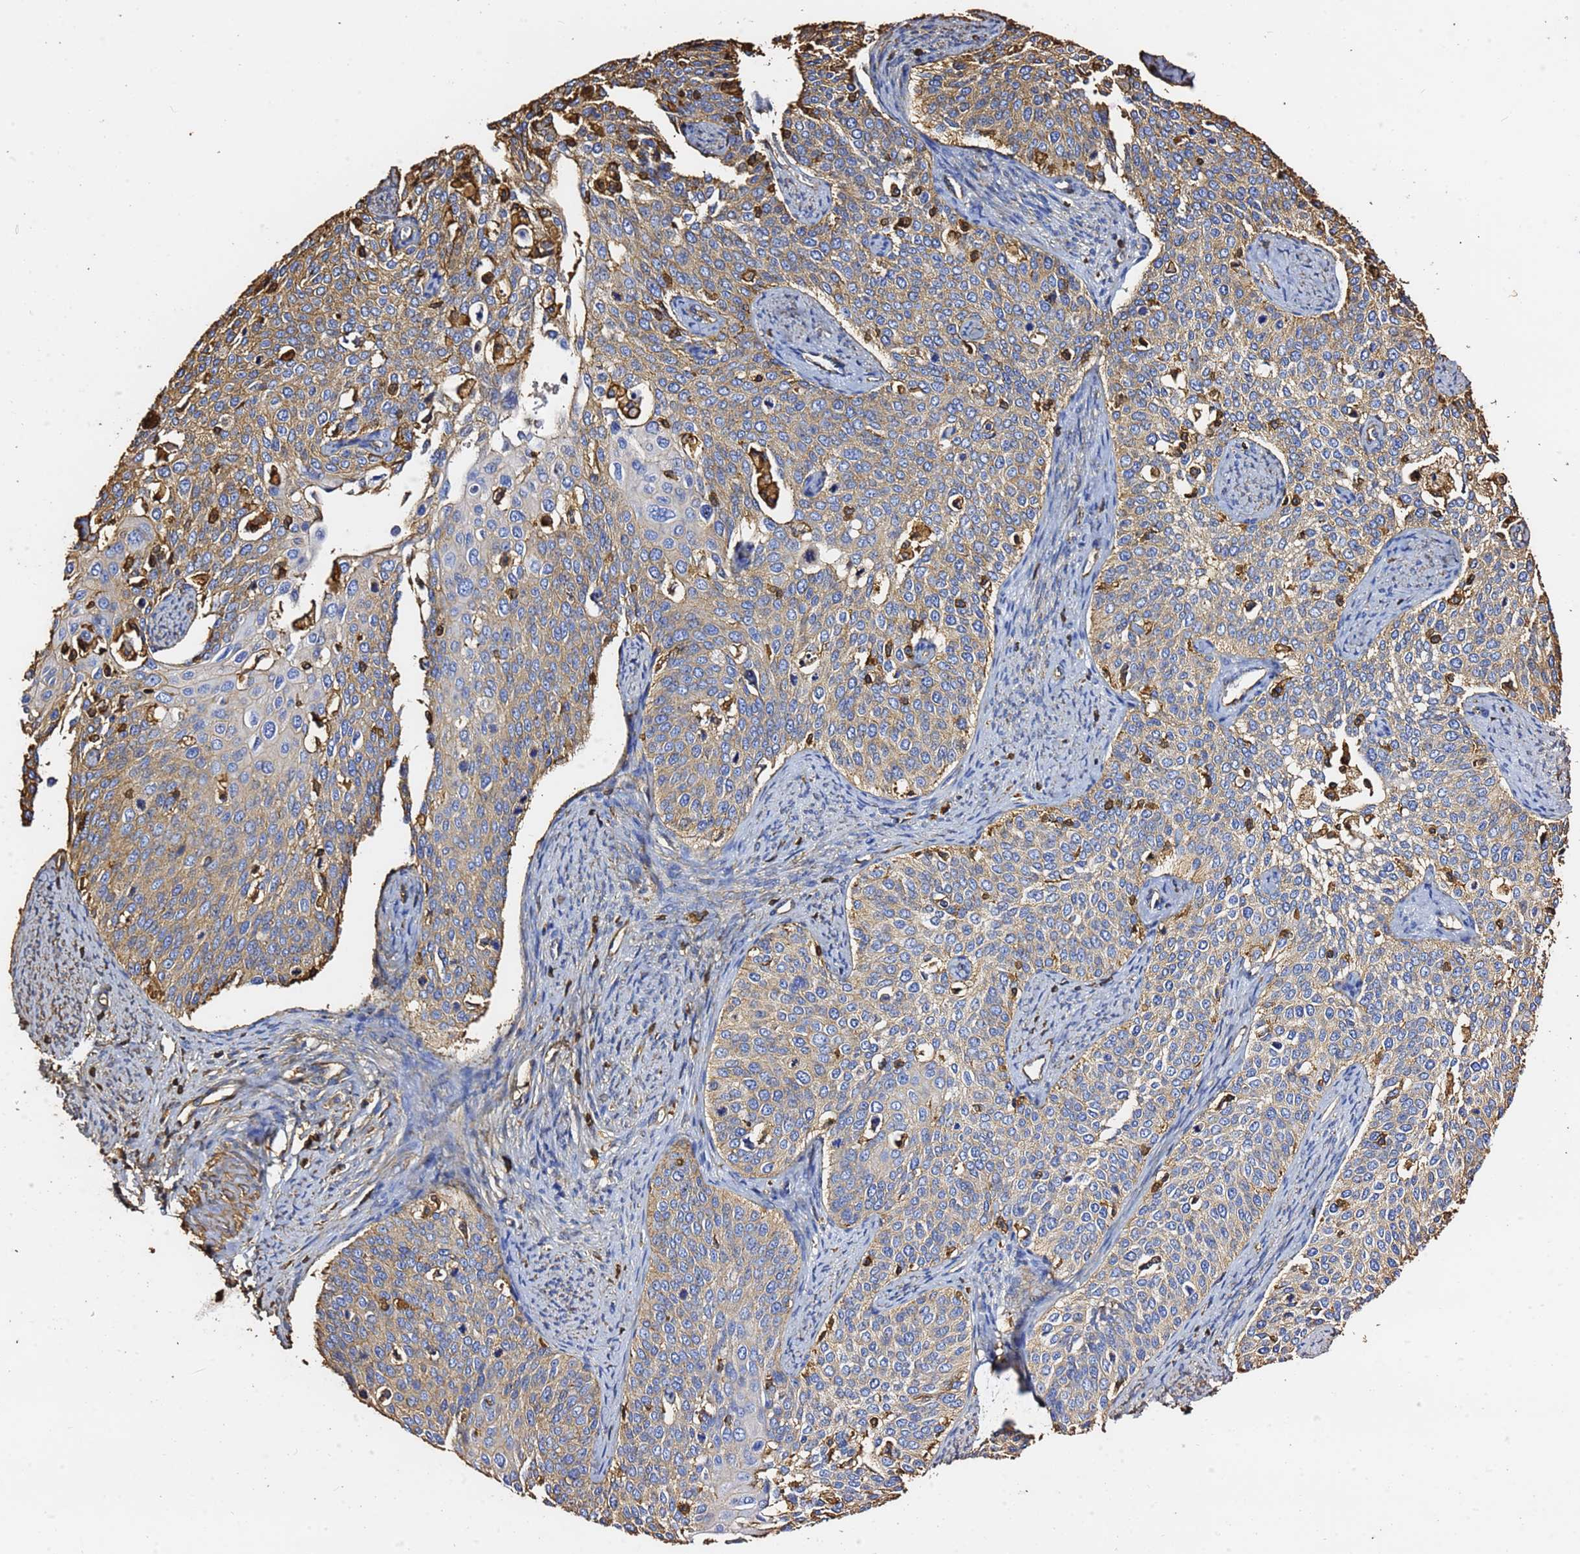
{"staining": {"intensity": "weak", "quantity": "25%-75%", "location": "cytoplasmic/membranous"}, "tissue": "cervical cancer", "cell_type": "Tumor cells", "image_type": "cancer", "snomed": [{"axis": "morphology", "description": "Squamous cell carcinoma, NOS"}, {"axis": "topography", "description": "Cervix"}], "caption": "Tumor cells demonstrate low levels of weak cytoplasmic/membranous expression in about 25%-75% of cells in cervical cancer (squamous cell carcinoma).", "gene": "ACTB", "patient": {"sex": "female", "age": 44}}